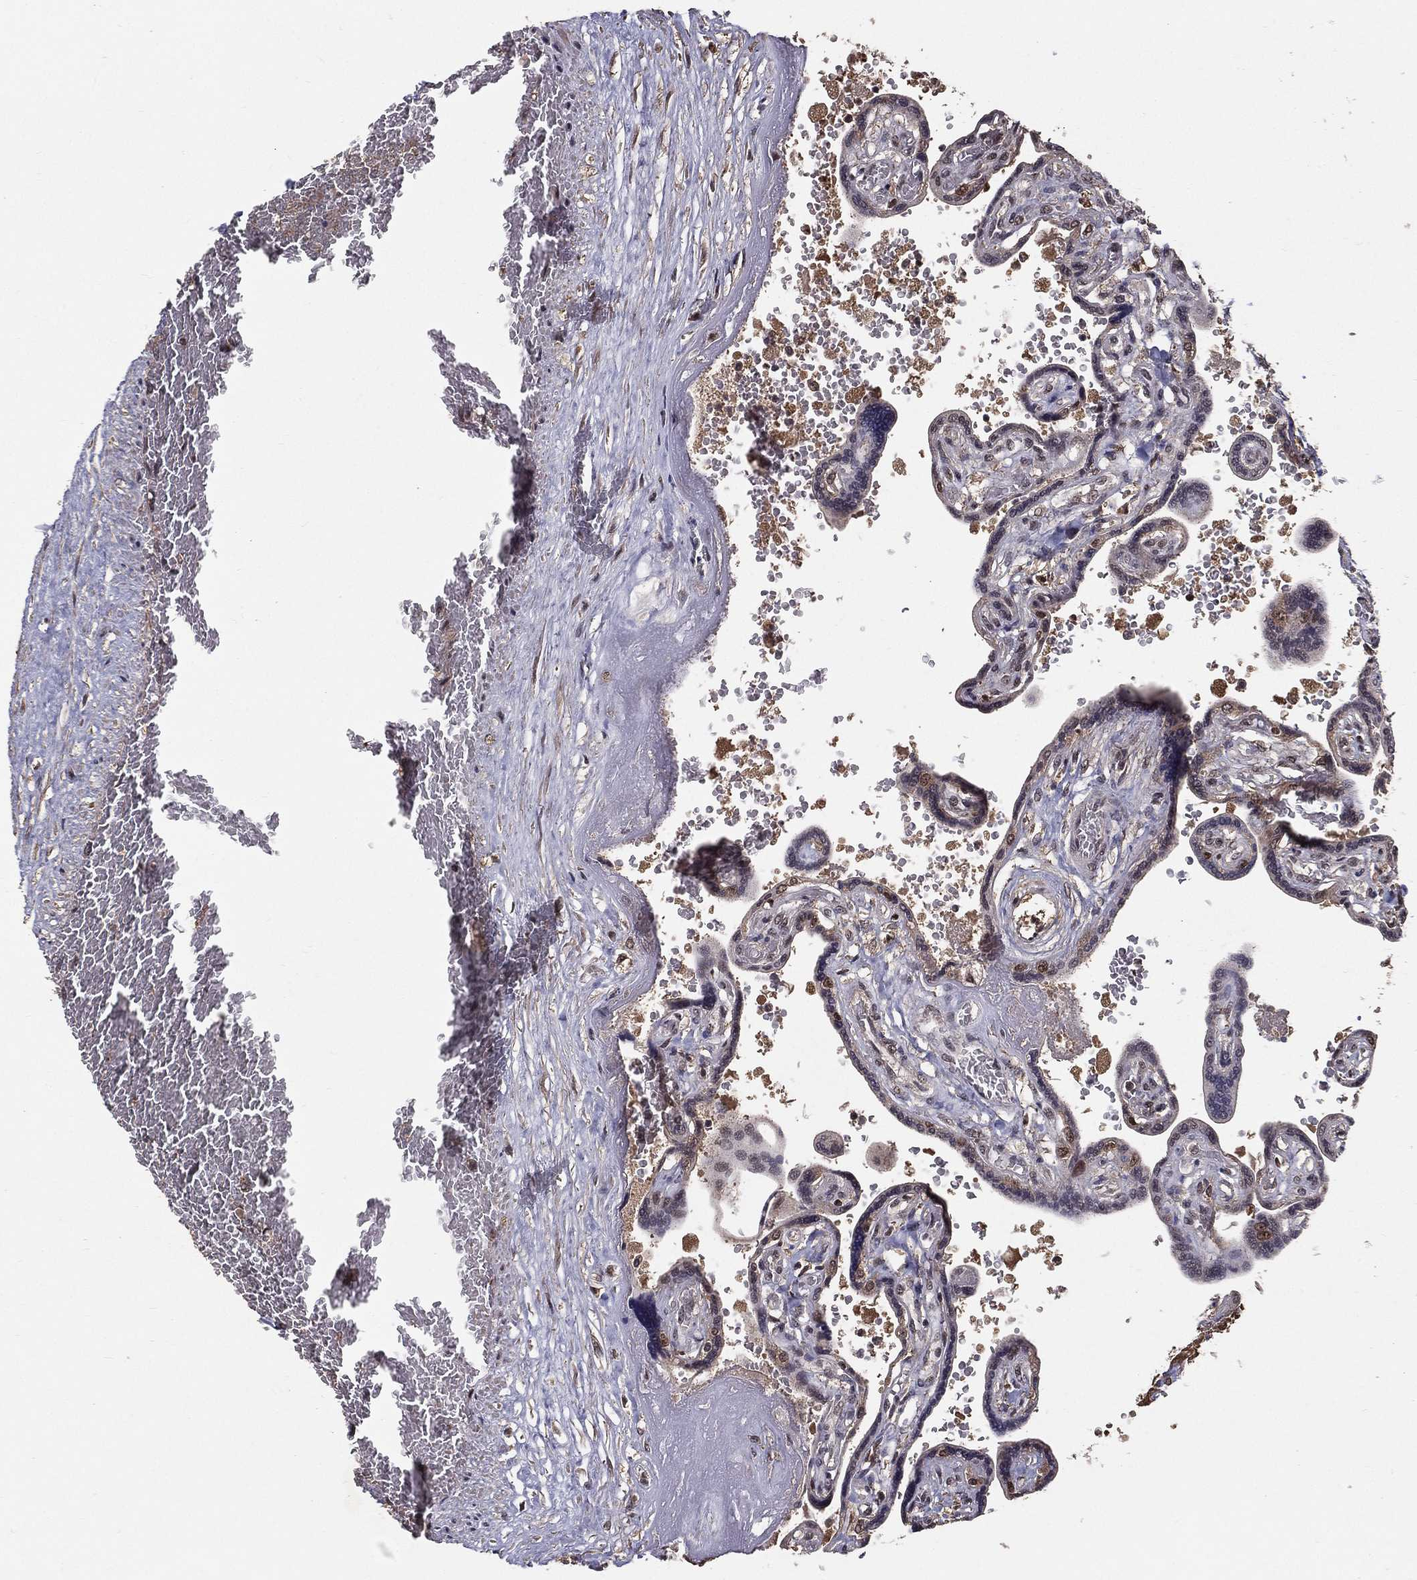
{"staining": {"intensity": "strong", "quantity": "25%-75%", "location": "nuclear"}, "tissue": "placenta", "cell_type": "Decidual cells", "image_type": "normal", "snomed": [{"axis": "morphology", "description": "Normal tissue, NOS"}, {"axis": "topography", "description": "Placenta"}], "caption": "This image exhibits IHC staining of unremarkable human placenta, with high strong nuclear expression in approximately 25%-75% of decidual cells.", "gene": "CARM1", "patient": {"sex": "female", "age": 32}}